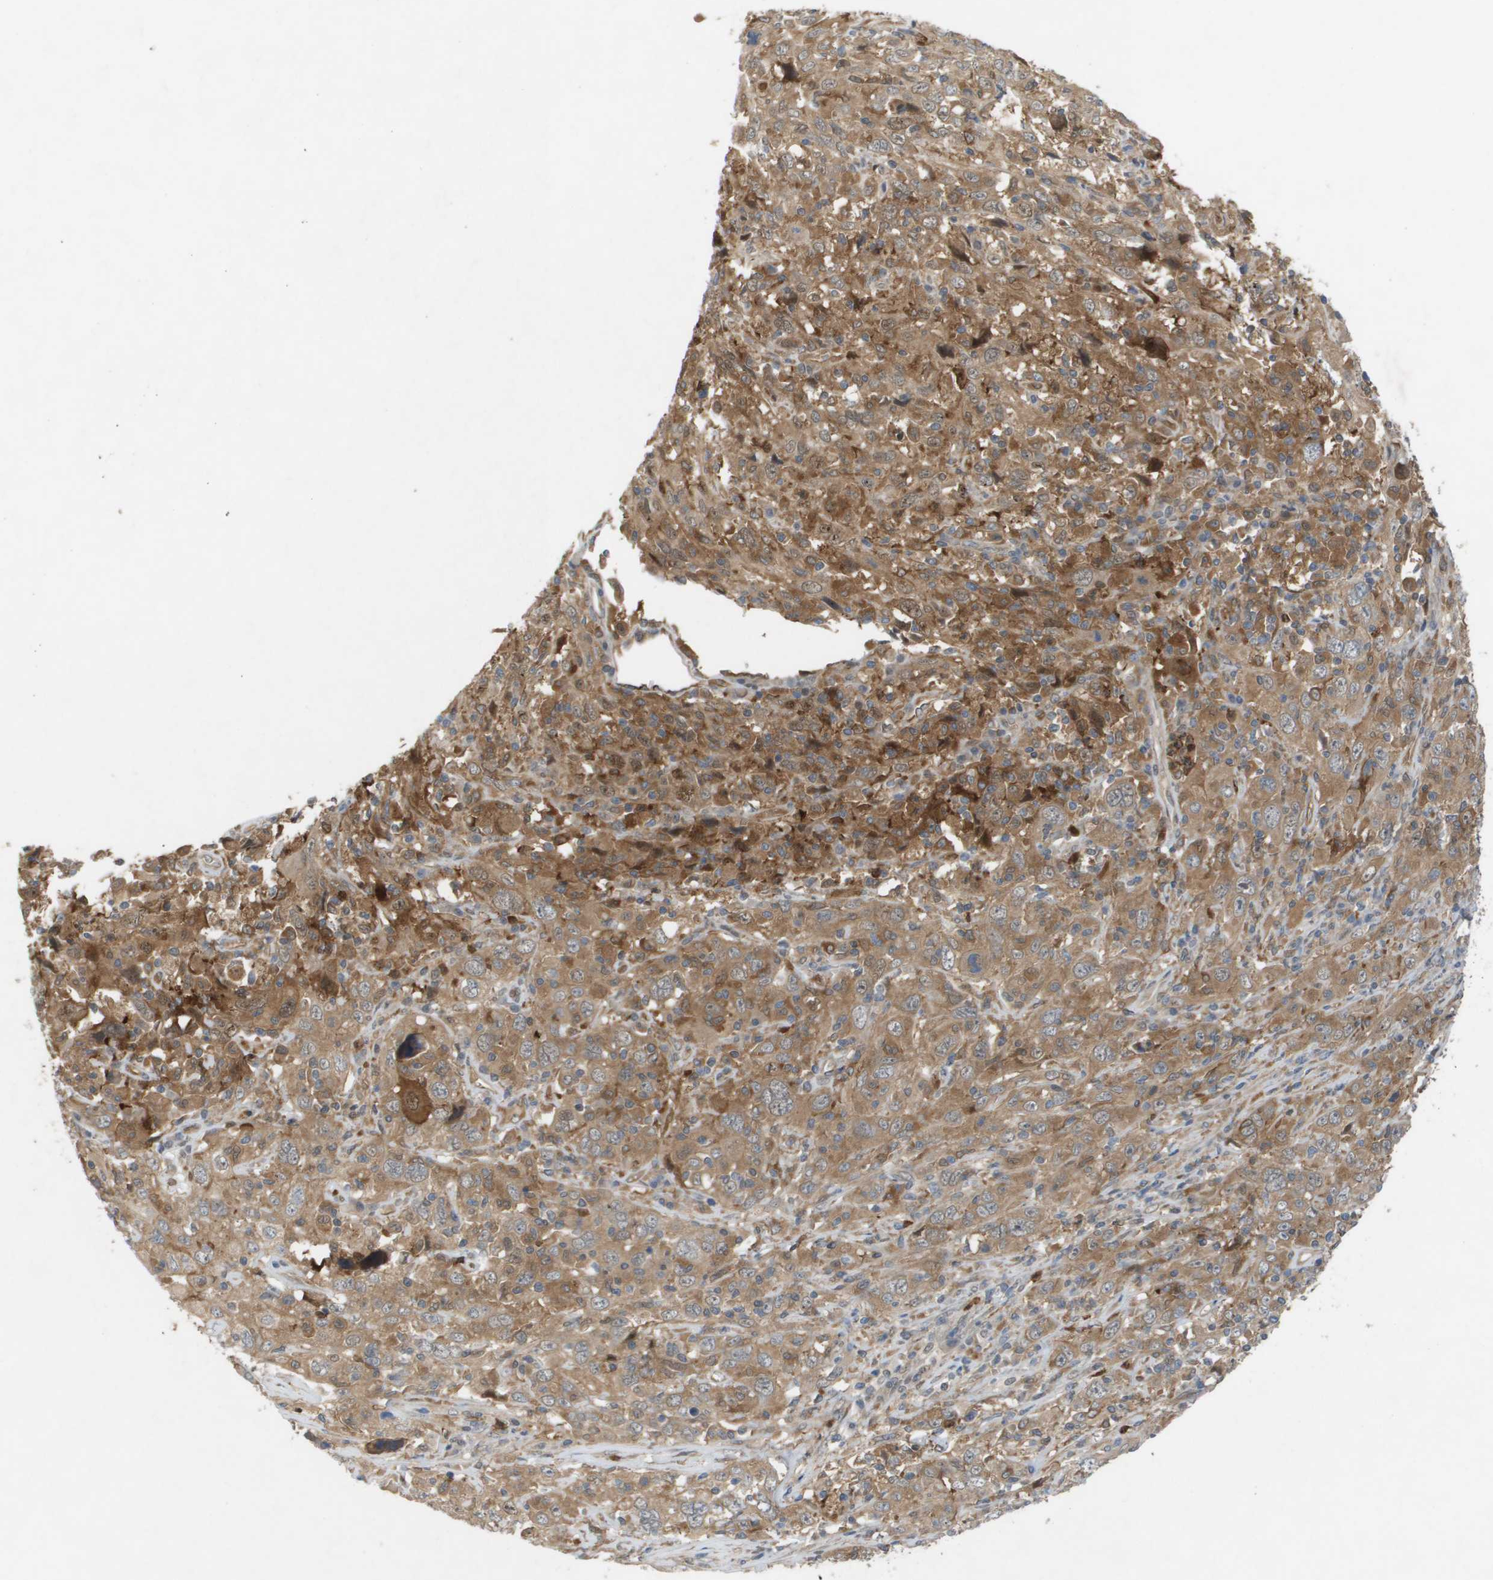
{"staining": {"intensity": "moderate", "quantity": ">75%", "location": "cytoplasmic/membranous"}, "tissue": "cervical cancer", "cell_type": "Tumor cells", "image_type": "cancer", "snomed": [{"axis": "morphology", "description": "Squamous cell carcinoma, NOS"}, {"axis": "topography", "description": "Cervix"}], "caption": "Immunohistochemistry staining of cervical cancer (squamous cell carcinoma), which demonstrates medium levels of moderate cytoplasmic/membranous expression in approximately >75% of tumor cells indicating moderate cytoplasmic/membranous protein positivity. The staining was performed using DAB (brown) for protein detection and nuclei were counterstained in hematoxylin (blue).", "gene": "PALD1", "patient": {"sex": "female", "age": 46}}